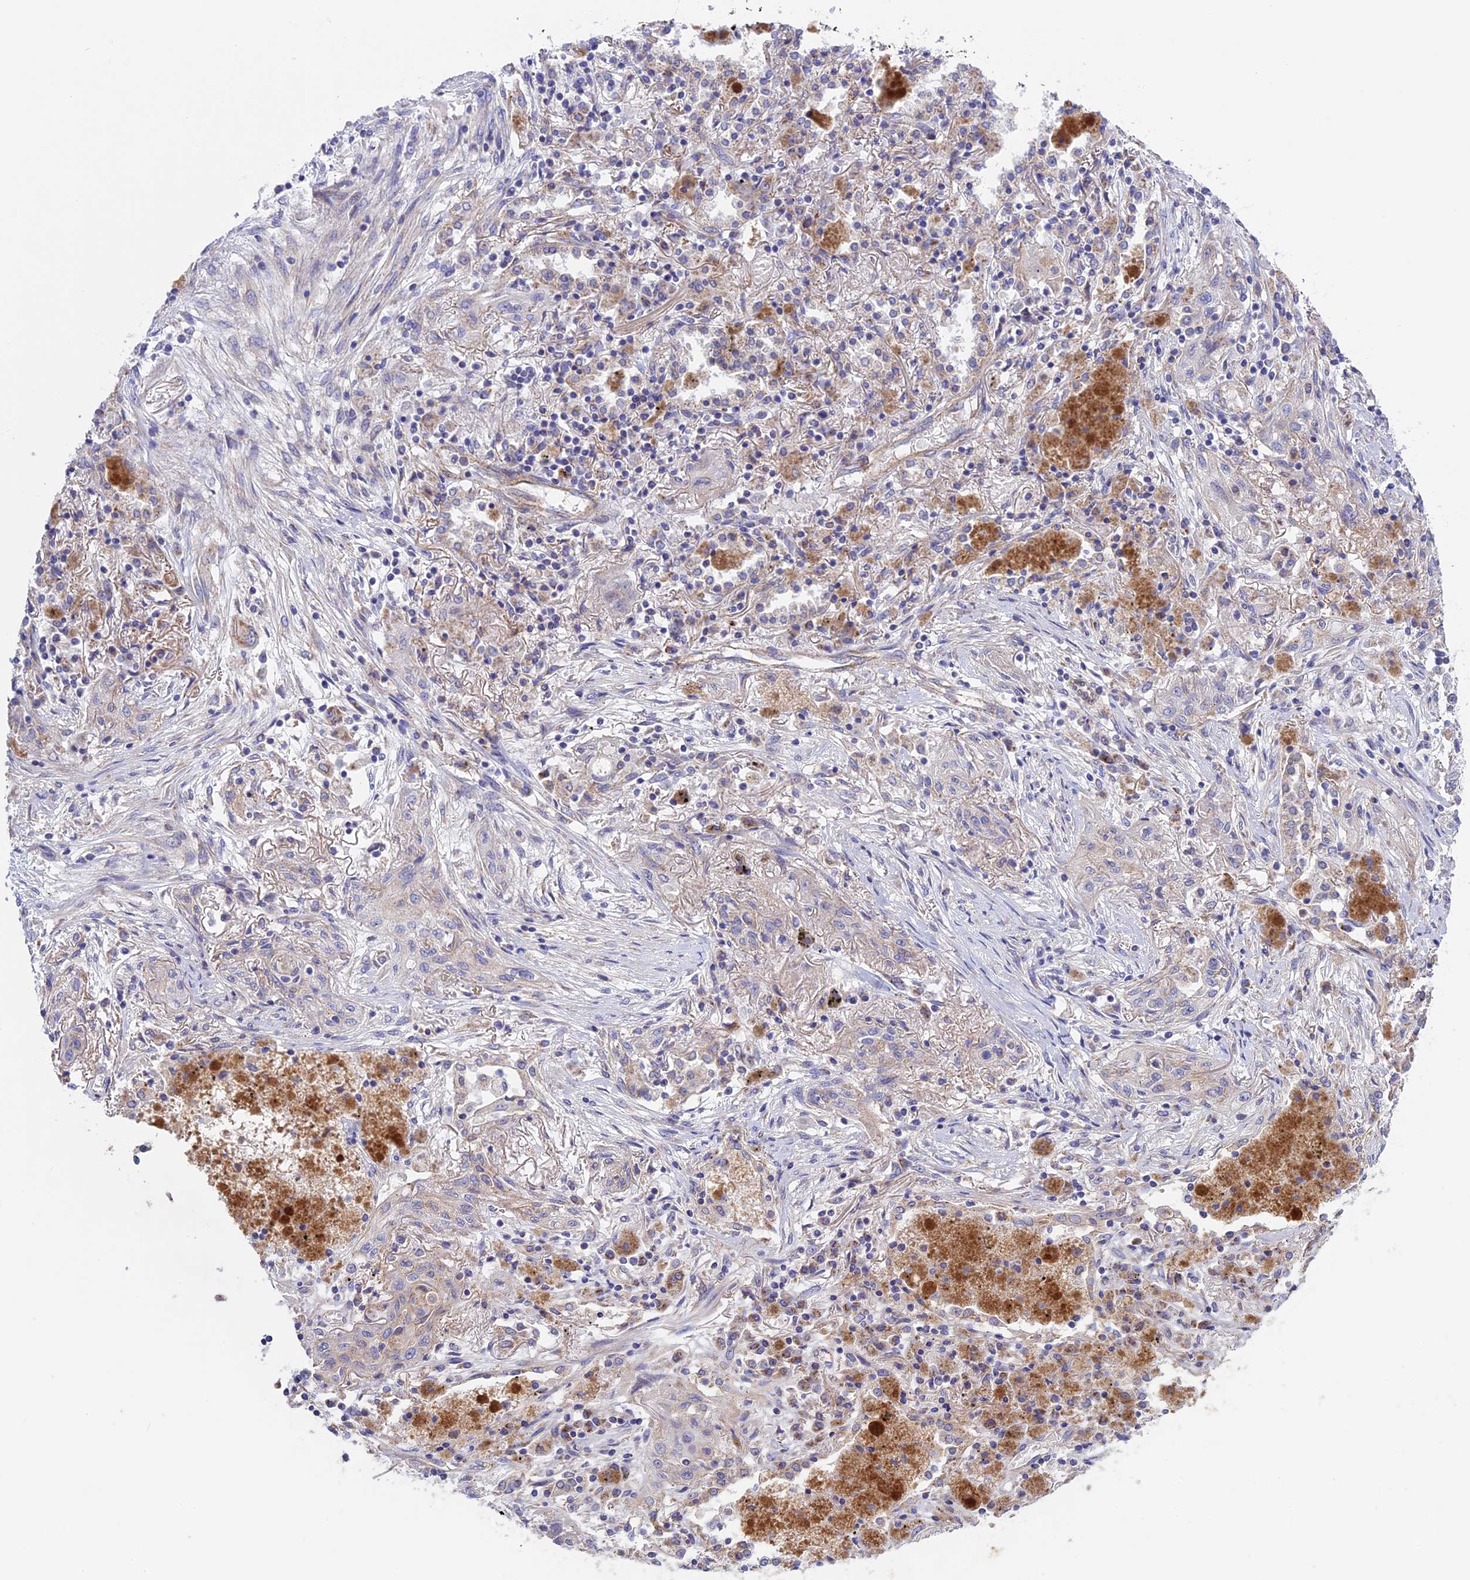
{"staining": {"intensity": "negative", "quantity": "none", "location": "none"}, "tissue": "lung cancer", "cell_type": "Tumor cells", "image_type": "cancer", "snomed": [{"axis": "morphology", "description": "Squamous cell carcinoma, NOS"}, {"axis": "topography", "description": "Lung"}], "caption": "The image reveals no significant positivity in tumor cells of lung cancer.", "gene": "ETFDH", "patient": {"sex": "female", "age": 47}}